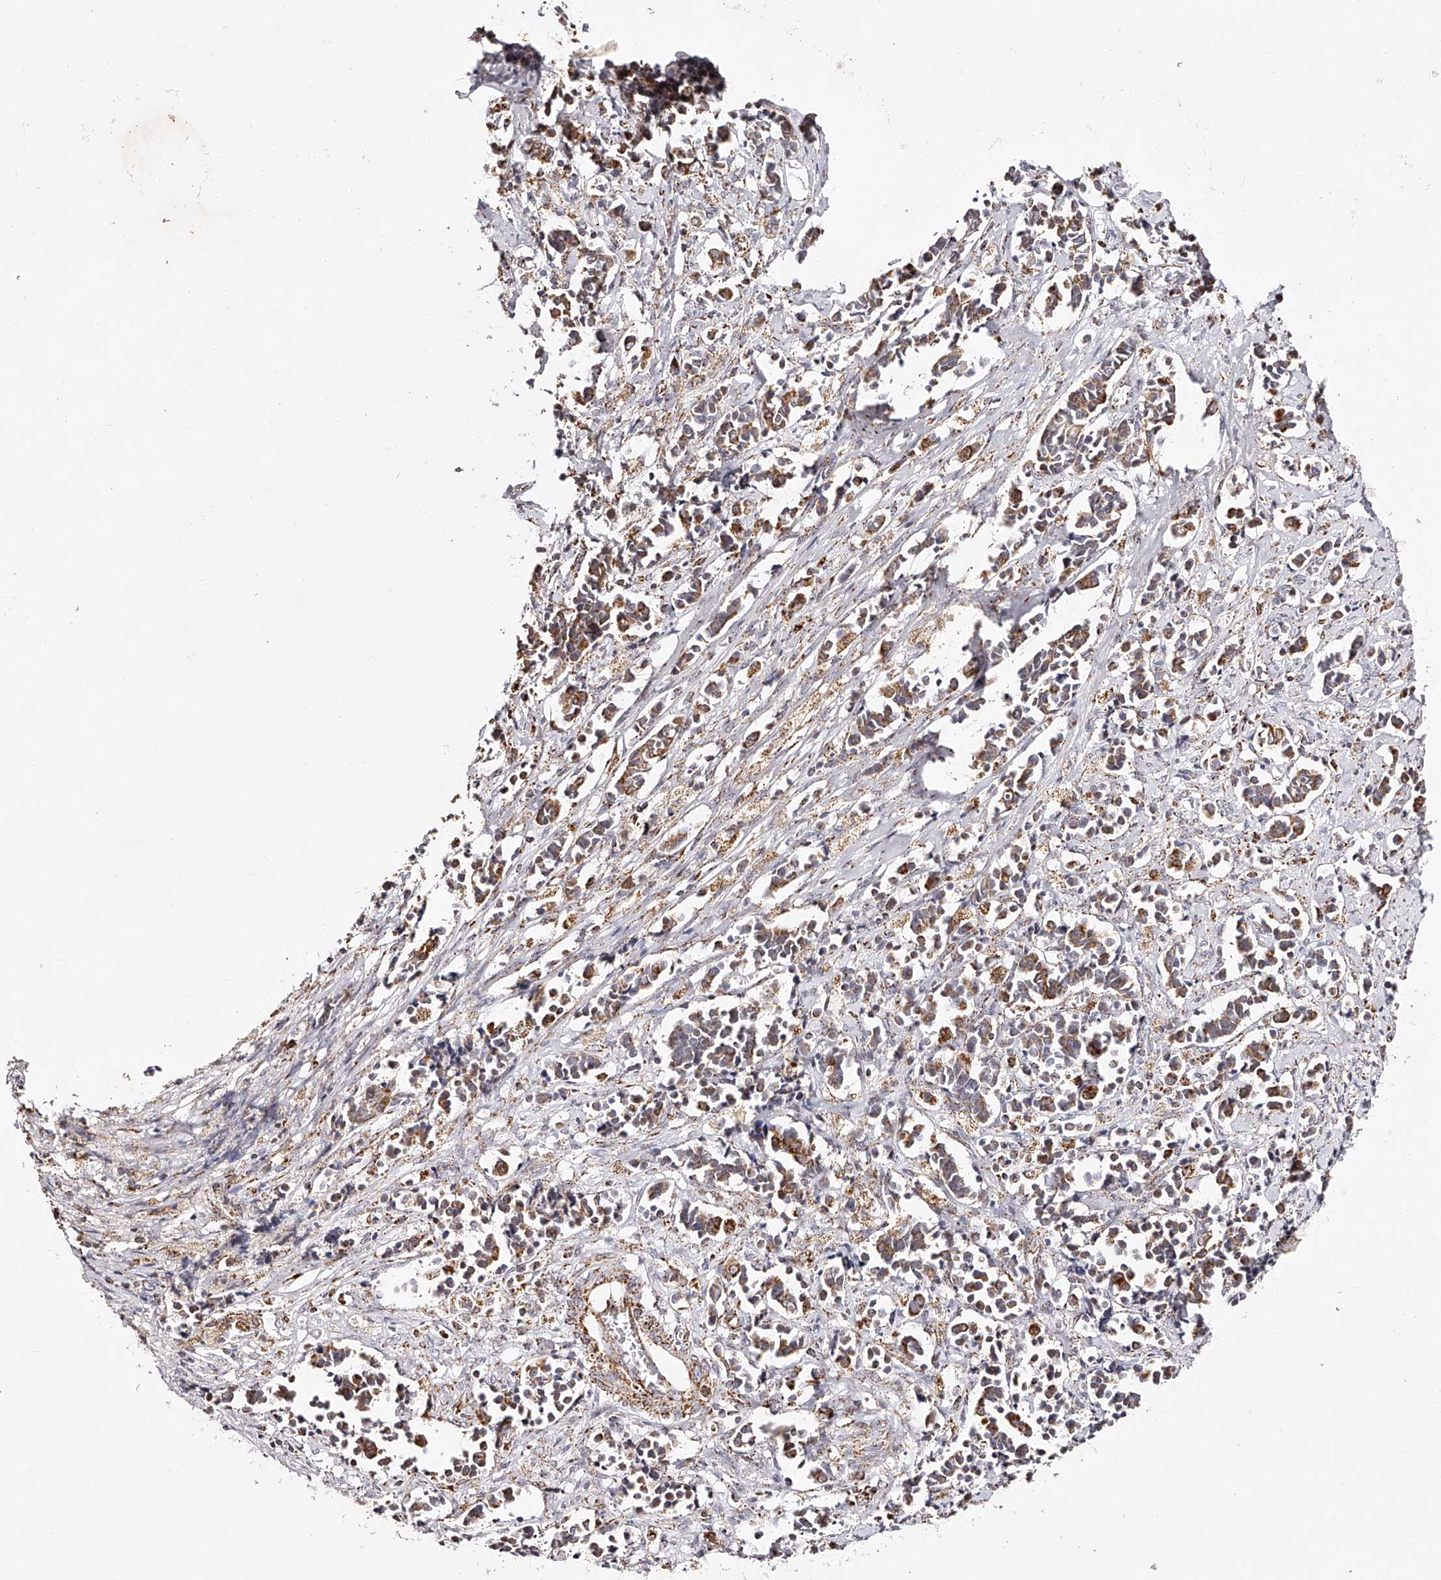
{"staining": {"intensity": "moderate", "quantity": "25%-75%", "location": "cytoplasmic/membranous"}, "tissue": "cervical cancer", "cell_type": "Tumor cells", "image_type": "cancer", "snomed": [{"axis": "morphology", "description": "Normal tissue, NOS"}, {"axis": "morphology", "description": "Squamous cell carcinoma, NOS"}, {"axis": "topography", "description": "Cervix"}], "caption": "Moderate cytoplasmic/membranous staining is present in about 25%-75% of tumor cells in cervical squamous cell carcinoma. The protein is stained brown, and the nuclei are stained in blue (DAB (3,3'-diaminobenzidine) IHC with brightfield microscopy, high magnification).", "gene": "NDUFV3", "patient": {"sex": "female", "age": 35}}